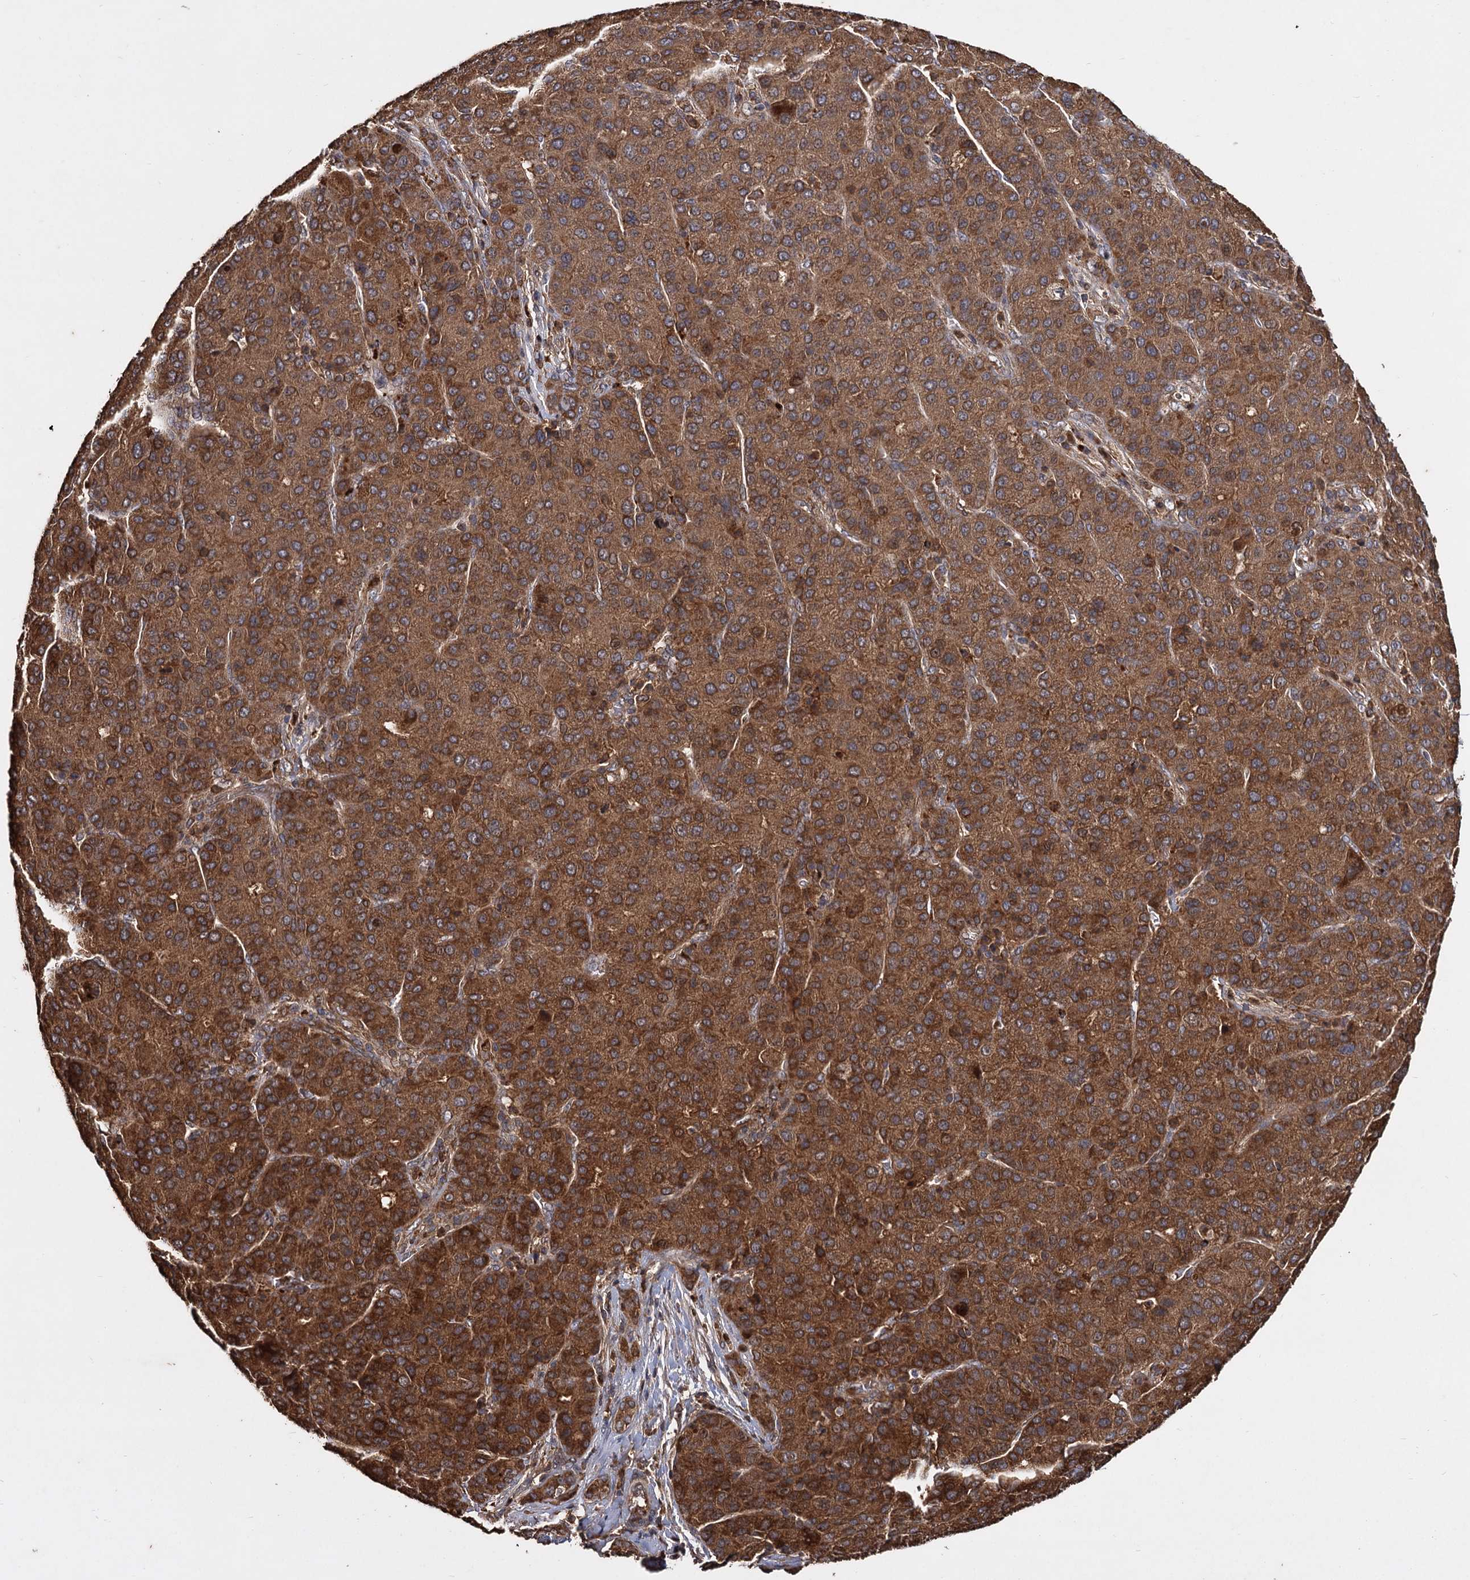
{"staining": {"intensity": "strong", "quantity": ">75%", "location": "cytoplasmic/membranous"}, "tissue": "liver cancer", "cell_type": "Tumor cells", "image_type": "cancer", "snomed": [{"axis": "morphology", "description": "Carcinoma, Hepatocellular, NOS"}, {"axis": "topography", "description": "Liver"}], "caption": "Immunohistochemical staining of liver cancer (hepatocellular carcinoma) exhibits strong cytoplasmic/membranous protein staining in approximately >75% of tumor cells. (brown staining indicates protein expression, while blue staining denotes nuclei).", "gene": "GCLC", "patient": {"sex": "male", "age": 65}}